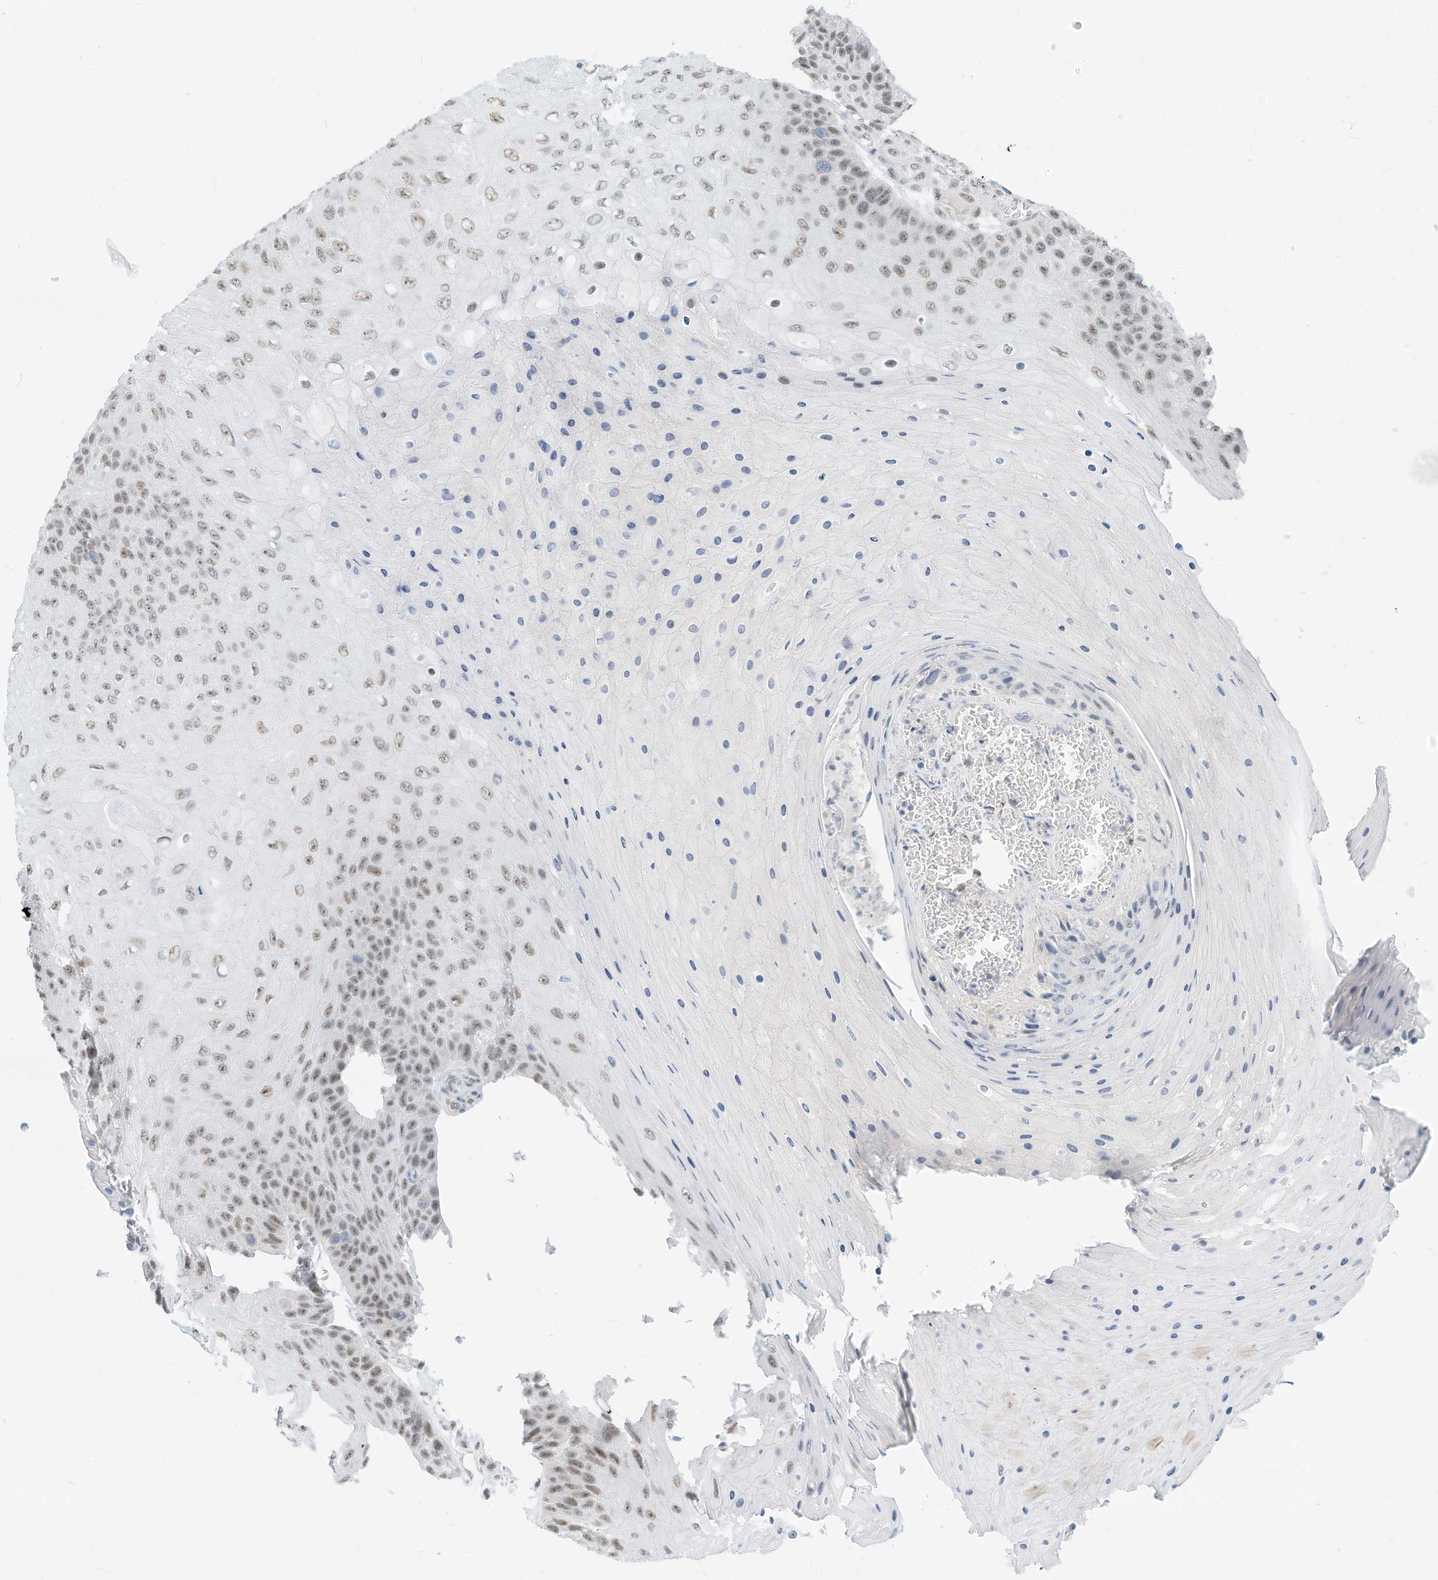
{"staining": {"intensity": "weak", "quantity": ">75%", "location": "nuclear"}, "tissue": "skin cancer", "cell_type": "Tumor cells", "image_type": "cancer", "snomed": [{"axis": "morphology", "description": "Squamous cell carcinoma, NOS"}, {"axis": "topography", "description": "Skin"}], "caption": "This is an image of immunohistochemistry staining of skin cancer, which shows weak positivity in the nuclear of tumor cells.", "gene": "PGC", "patient": {"sex": "female", "age": 88}}